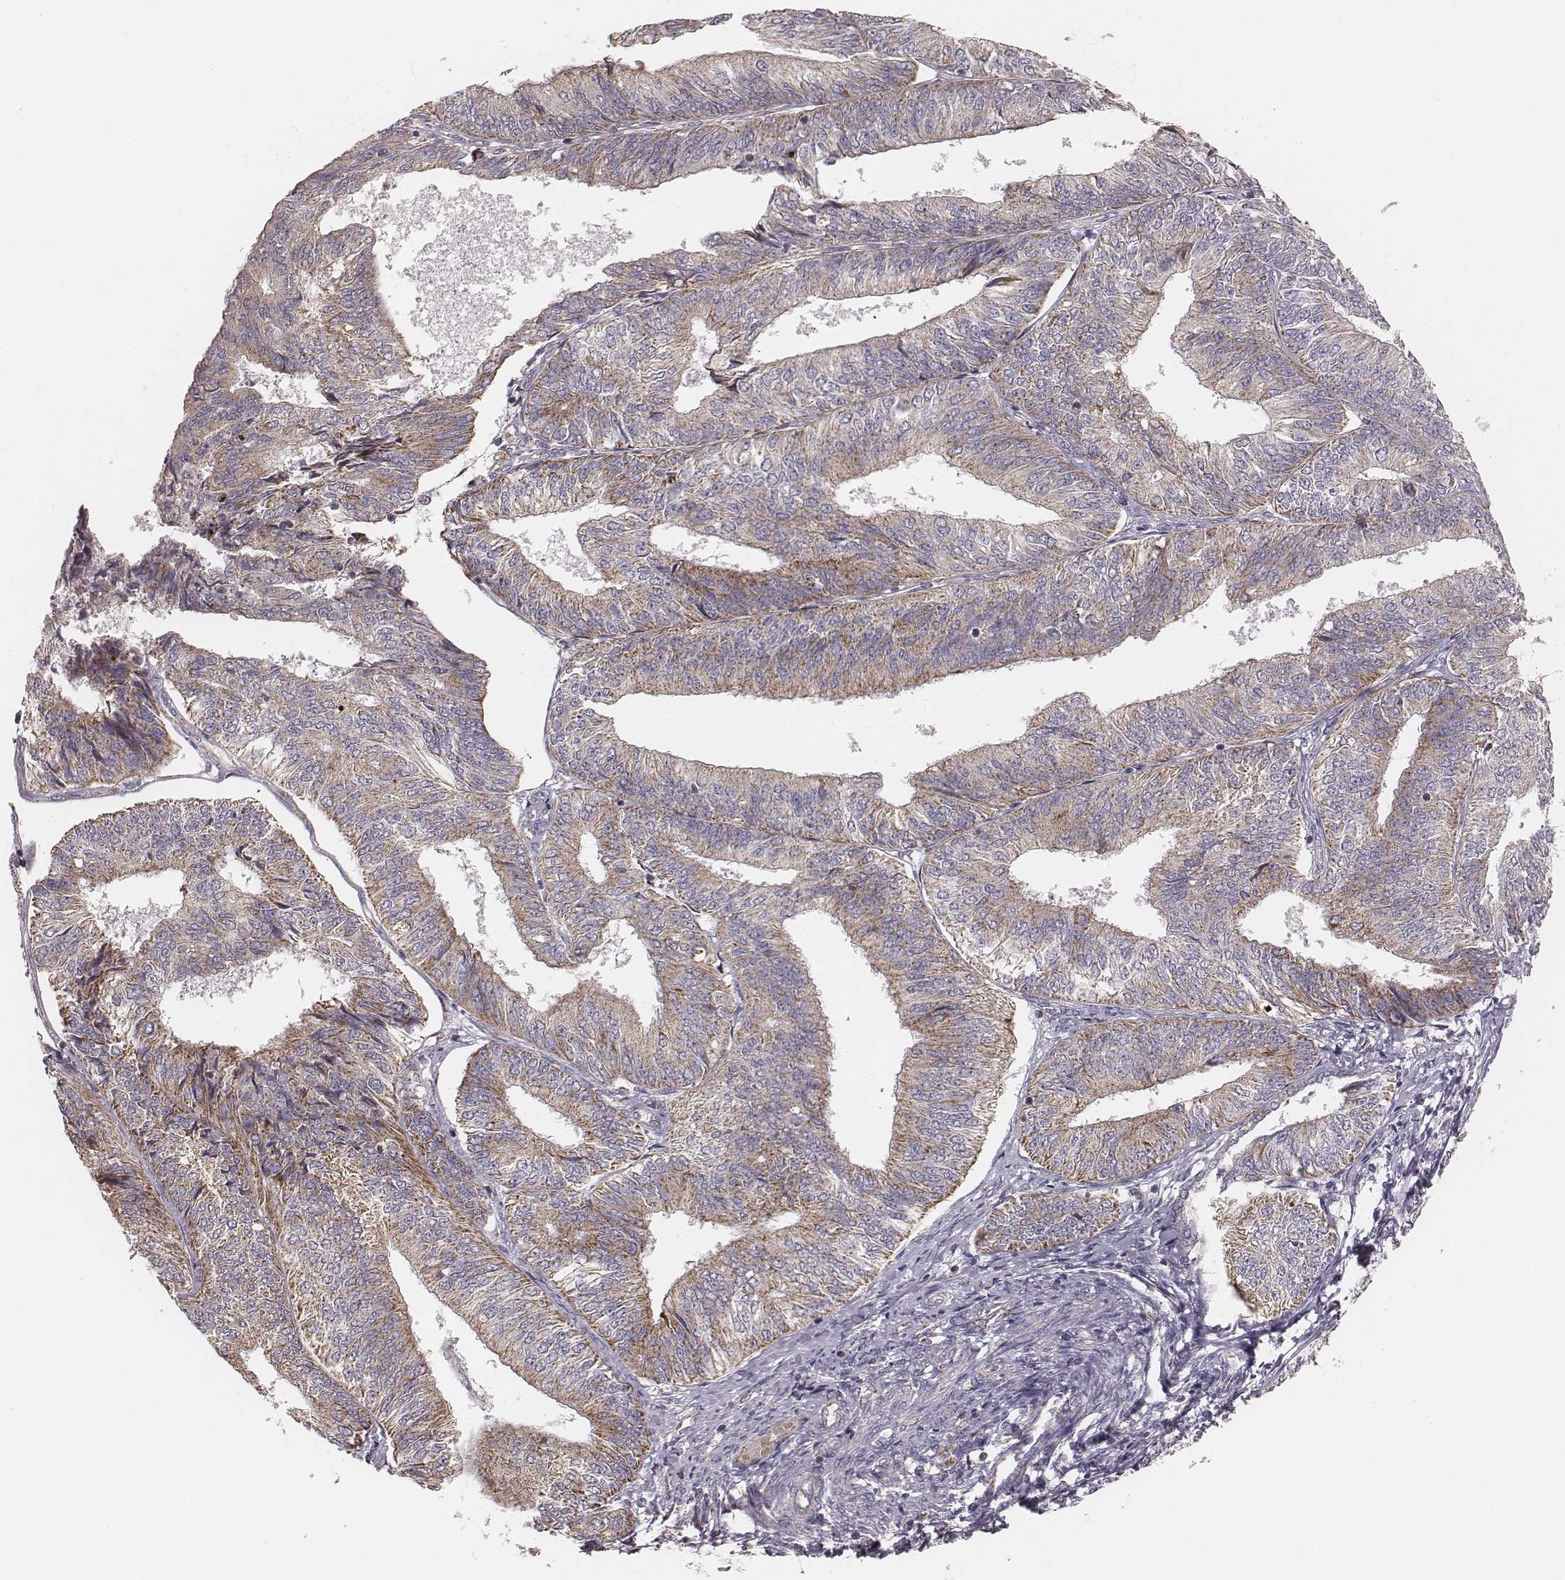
{"staining": {"intensity": "moderate", "quantity": ">75%", "location": "cytoplasmic/membranous"}, "tissue": "endometrial cancer", "cell_type": "Tumor cells", "image_type": "cancer", "snomed": [{"axis": "morphology", "description": "Adenocarcinoma, NOS"}, {"axis": "topography", "description": "Endometrium"}], "caption": "DAB immunohistochemical staining of human endometrial cancer demonstrates moderate cytoplasmic/membranous protein expression in about >75% of tumor cells.", "gene": "TUFM", "patient": {"sex": "female", "age": 58}}